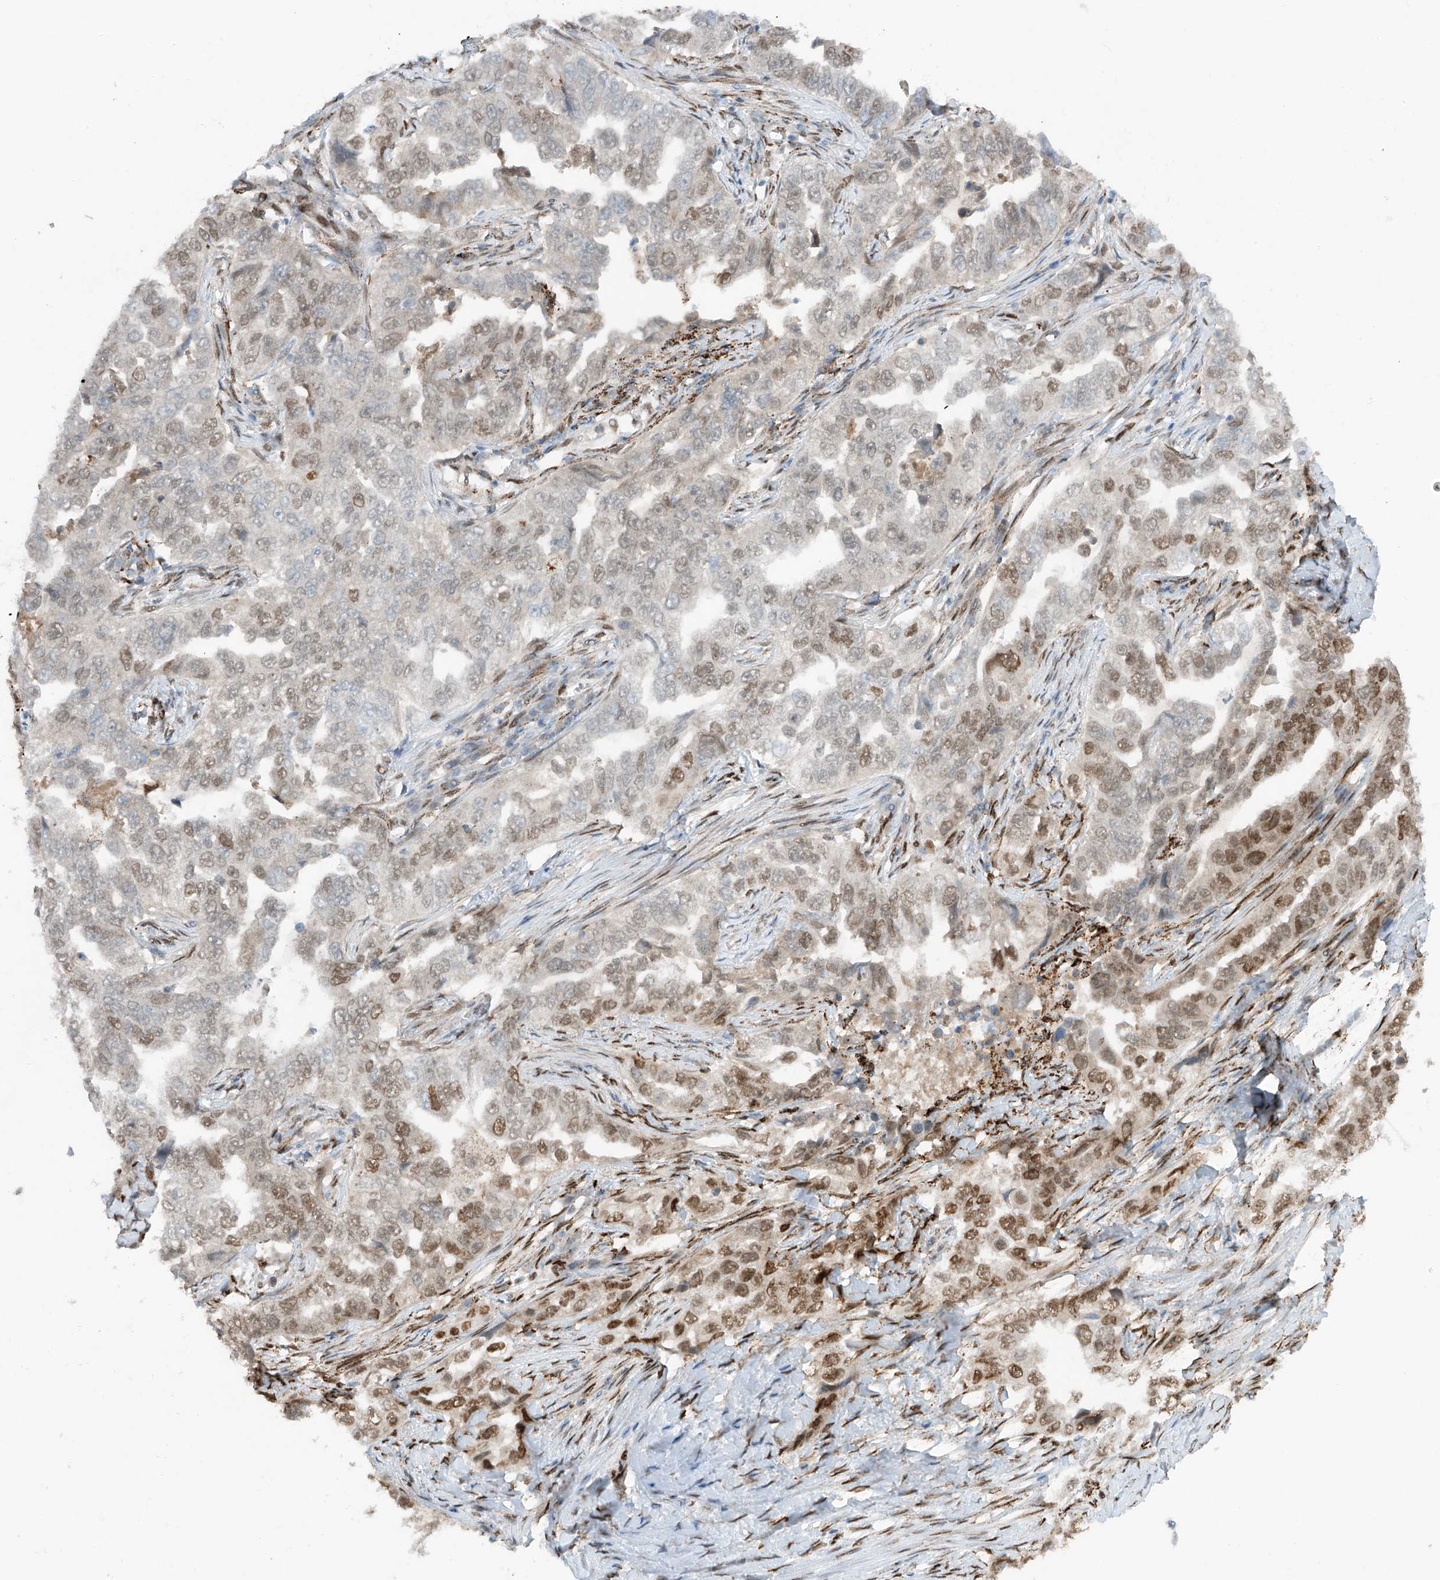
{"staining": {"intensity": "moderate", "quantity": ">75%", "location": "nuclear"}, "tissue": "lung cancer", "cell_type": "Tumor cells", "image_type": "cancer", "snomed": [{"axis": "morphology", "description": "Adenocarcinoma, NOS"}, {"axis": "topography", "description": "Lung"}], "caption": "Immunohistochemical staining of lung cancer (adenocarcinoma) exhibits medium levels of moderate nuclear staining in approximately >75% of tumor cells. (DAB (3,3'-diaminobenzidine) IHC with brightfield microscopy, high magnification).", "gene": "PM20D2", "patient": {"sex": "female", "age": 51}}